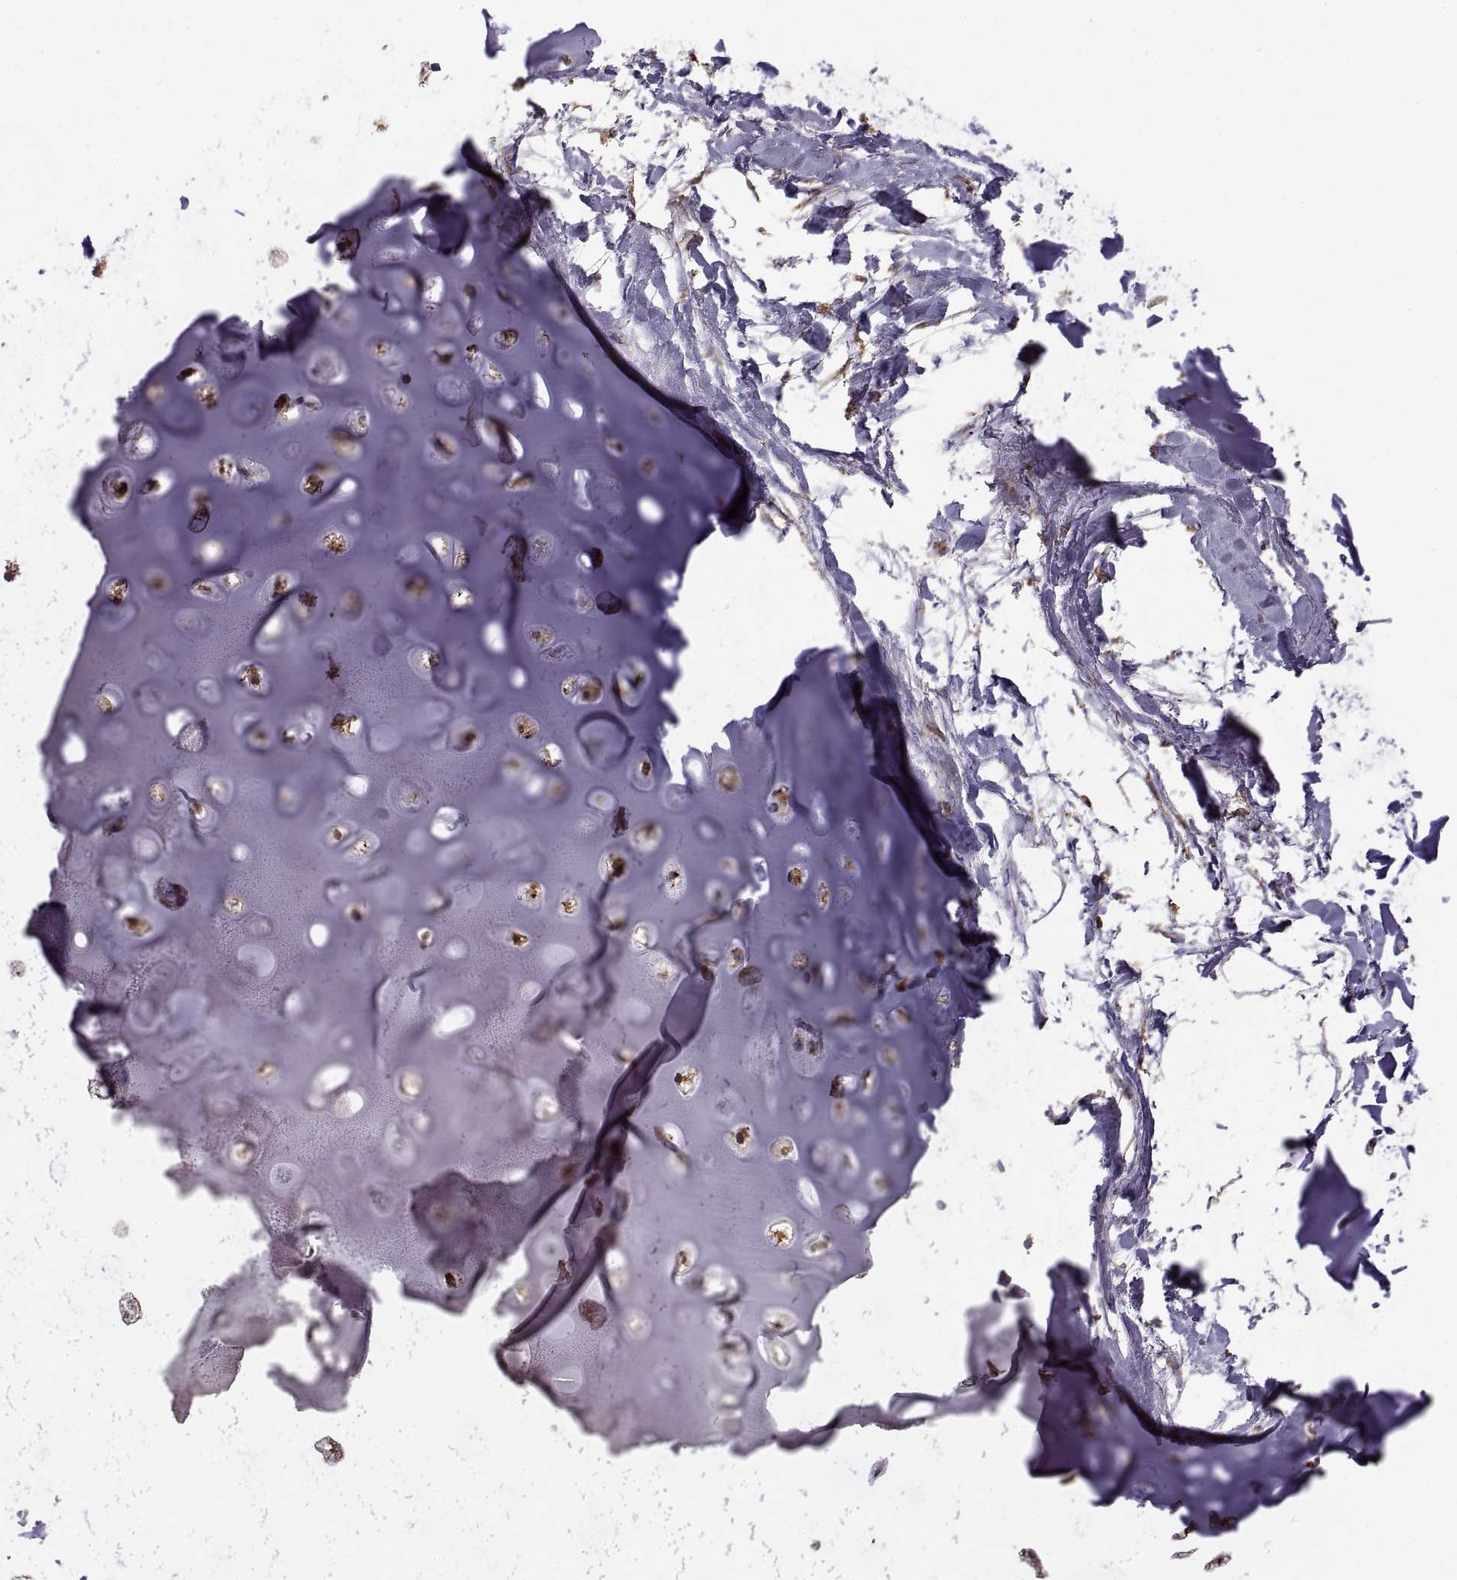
{"staining": {"intensity": "negative", "quantity": "none", "location": "none"}, "tissue": "adipose tissue", "cell_type": "Adipocytes", "image_type": "normal", "snomed": [{"axis": "morphology", "description": "Normal tissue, NOS"}, {"axis": "morphology", "description": "Squamous cell carcinoma, NOS"}, {"axis": "topography", "description": "Cartilage tissue"}, {"axis": "topography", "description": "Lung"}], "caption": "Benign adipose tissue was stained to show a protein in brown. There is no significant expression in adipocytes.", "gene": "PDIA3", "patient": {"sex": "male", "age": 66}}